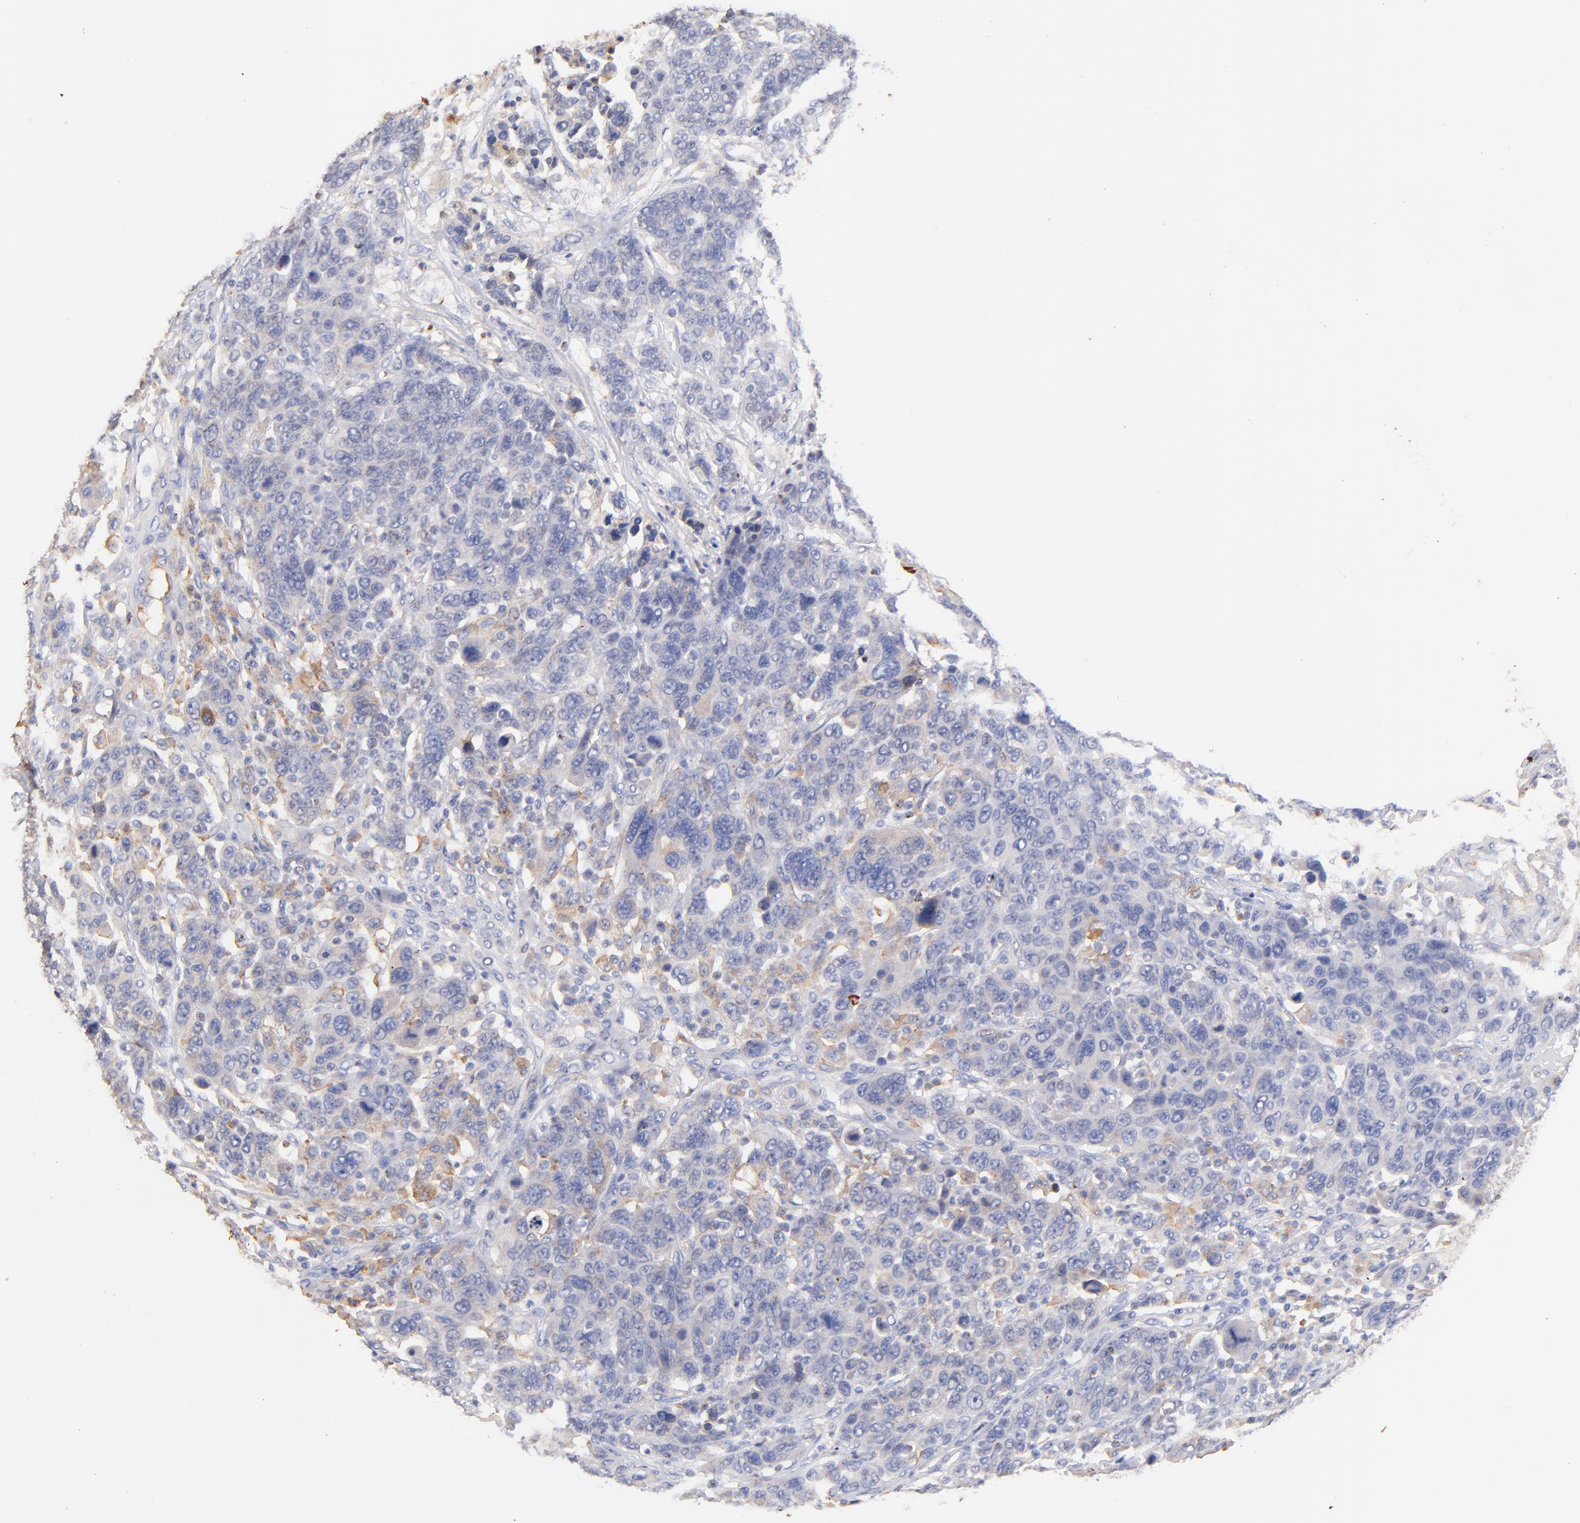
{"staining": {"intensity": "weak", "quantity": "25%-75%", "location": "cytoplasmic/membranous"}, "tissue": "breast cancer", "cell_type": "Tumor cells", "image_type": "cancer", "snomed": [{"axis": "morphology", "description": "Duct carcinoma"}, {"axis": "topography", "description": "Breast"}], "caption": "This histopathology image shows breast cancer stained with immunohistochemistry (IHC) to label a protein in brown. The cytoplasmic/membranous of tumor cells show weak positivity for the protein. Nuclei are counter-stained blue.", "gene": "IGLV7-43", "patient": {"sex": "female", "age": 37}}